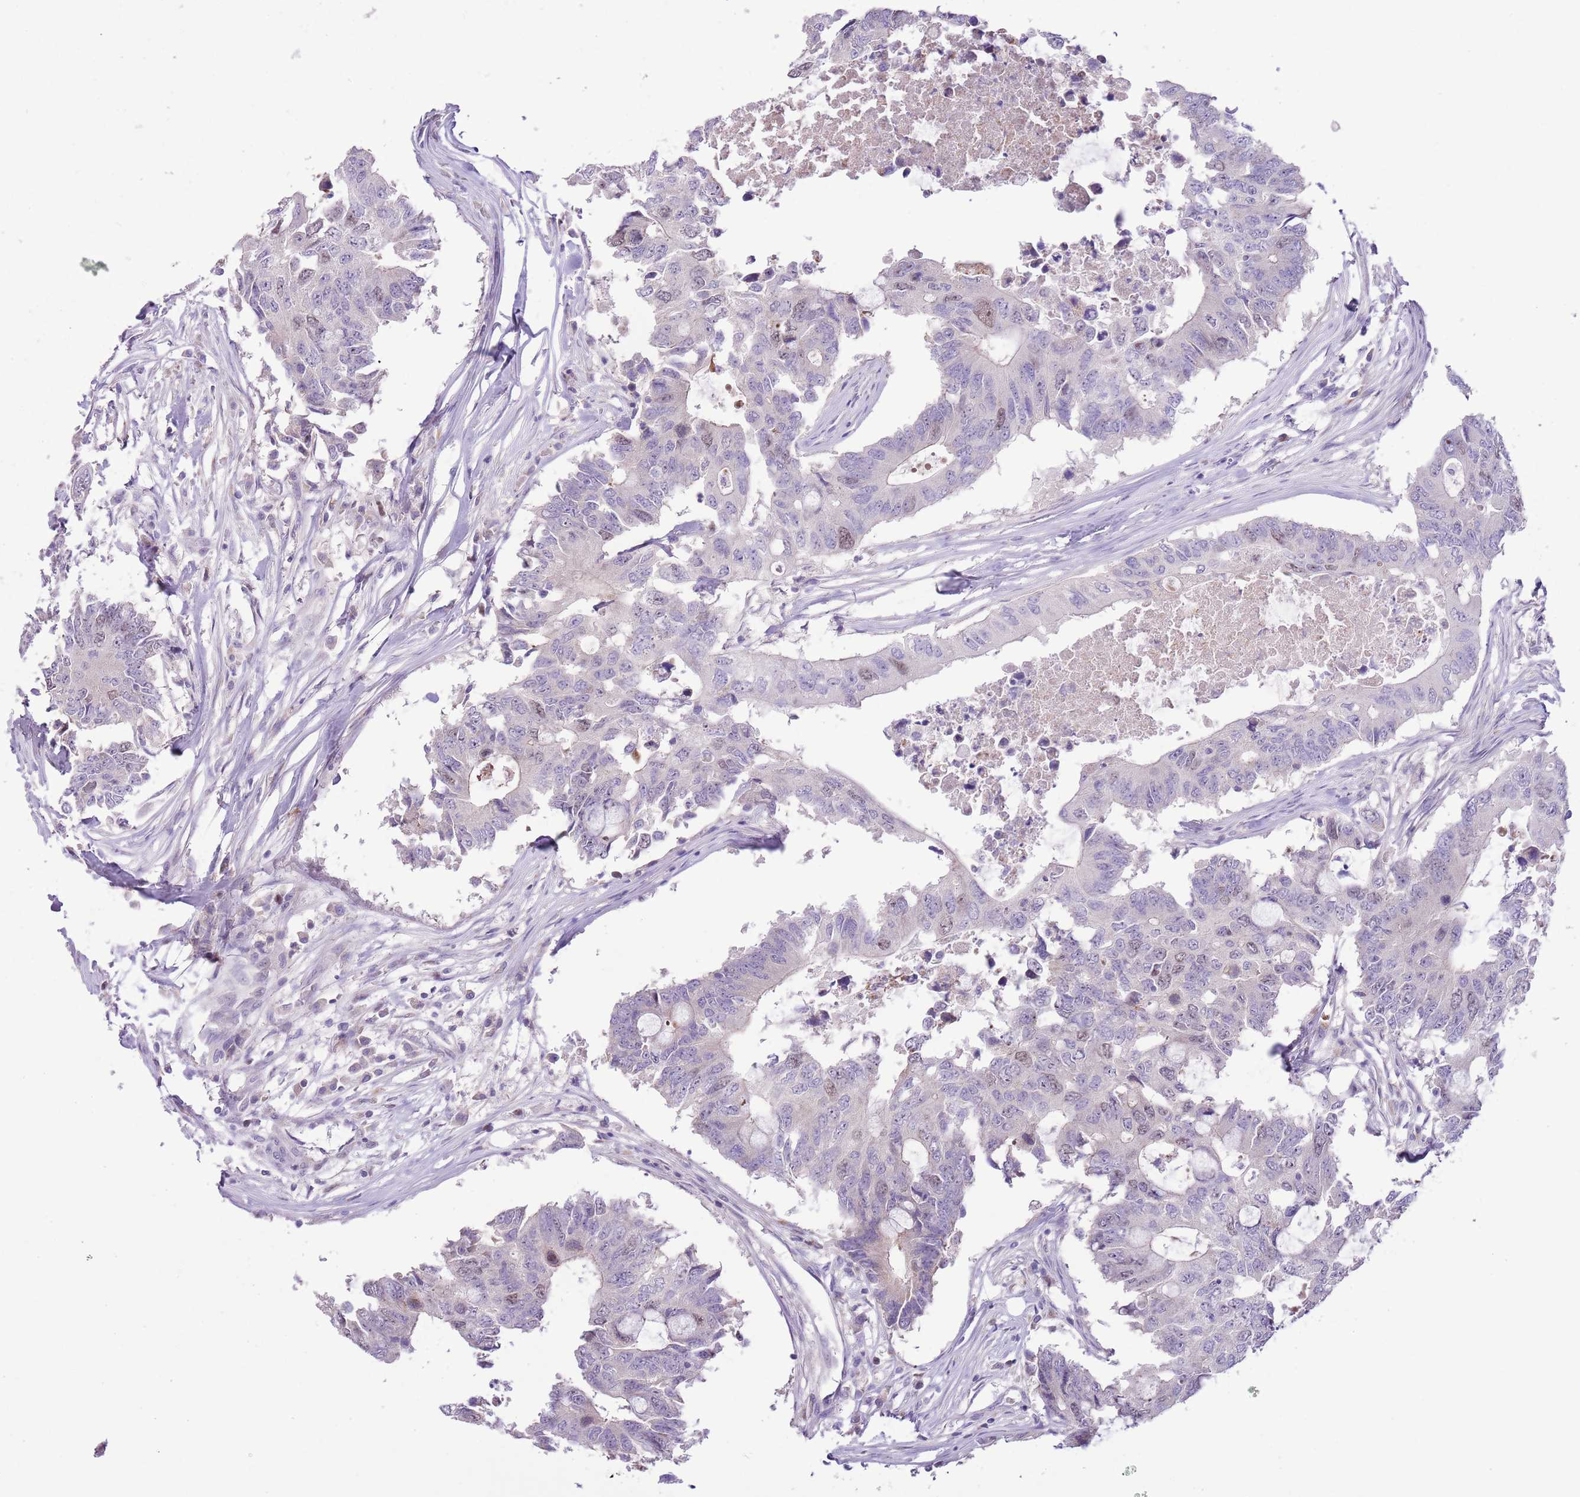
{"staining": {"intensity": "moderate", "quantity": "<25%", "location": "nuclear"}, "tissue": "colorectal cancer", "cell_type": "Tumor cells", "image_type": "cancer", "snomed": [{"axis": "morphology", "description": "Adenocarcinoma, NOS"}, {"axis": "topography", "description": "Colon"}], "caption": "Adenocarcinoma (colorectal) stained with immunohistochemistry shows moderate nuclear positivity in approximately <25% of tumor cells. (DAB (3,3'-diaminobenzidine) IHC with brightfield microscopy, high magnification).", "gene": "FBRSL1", "patient": {"sex": "male", "age": 71}}